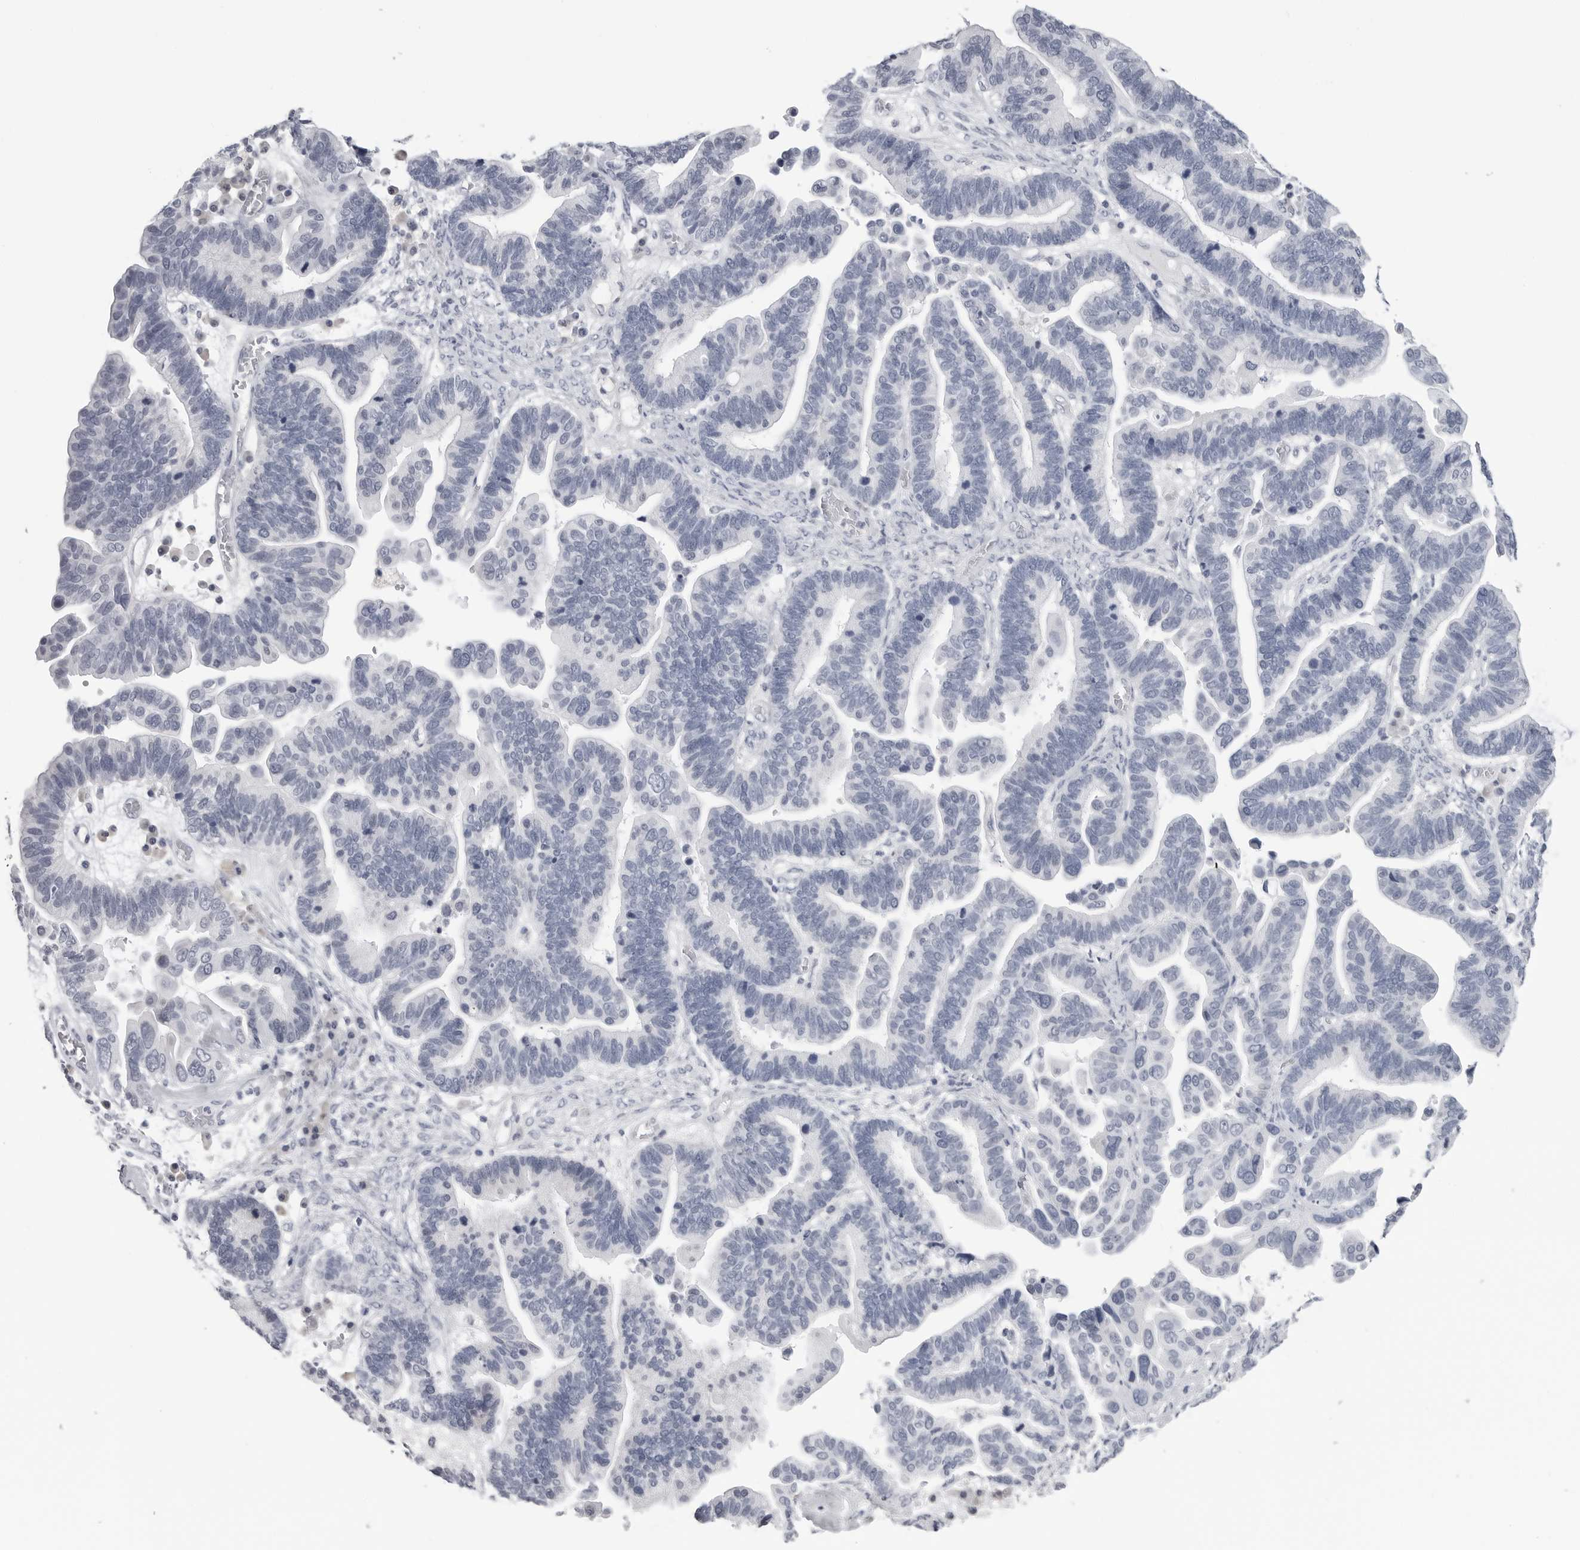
{"staining": {"intensity": "negative", "quantity": "none", "location": "none"}, "tissue": "ovarian cancer", "cell_type": "Tumor cells", "image_type": "cancer", "snomed": [{"axis": "morphology", "description": "Cystadenocarcinoma, serous, NOS"}, {"axis": "topography", "description": "Ovary"}], "caption": "An immunohistochemistry (IHC) photomicrograph of ovarian cancer (serous cystadenocarcinoma) is shown. There is no staining in tumor cells of ovarian cancer (serous cystadenocarcinoma).", "gene": "PGA3", "patient": {"sex": "female", "age": 56}}